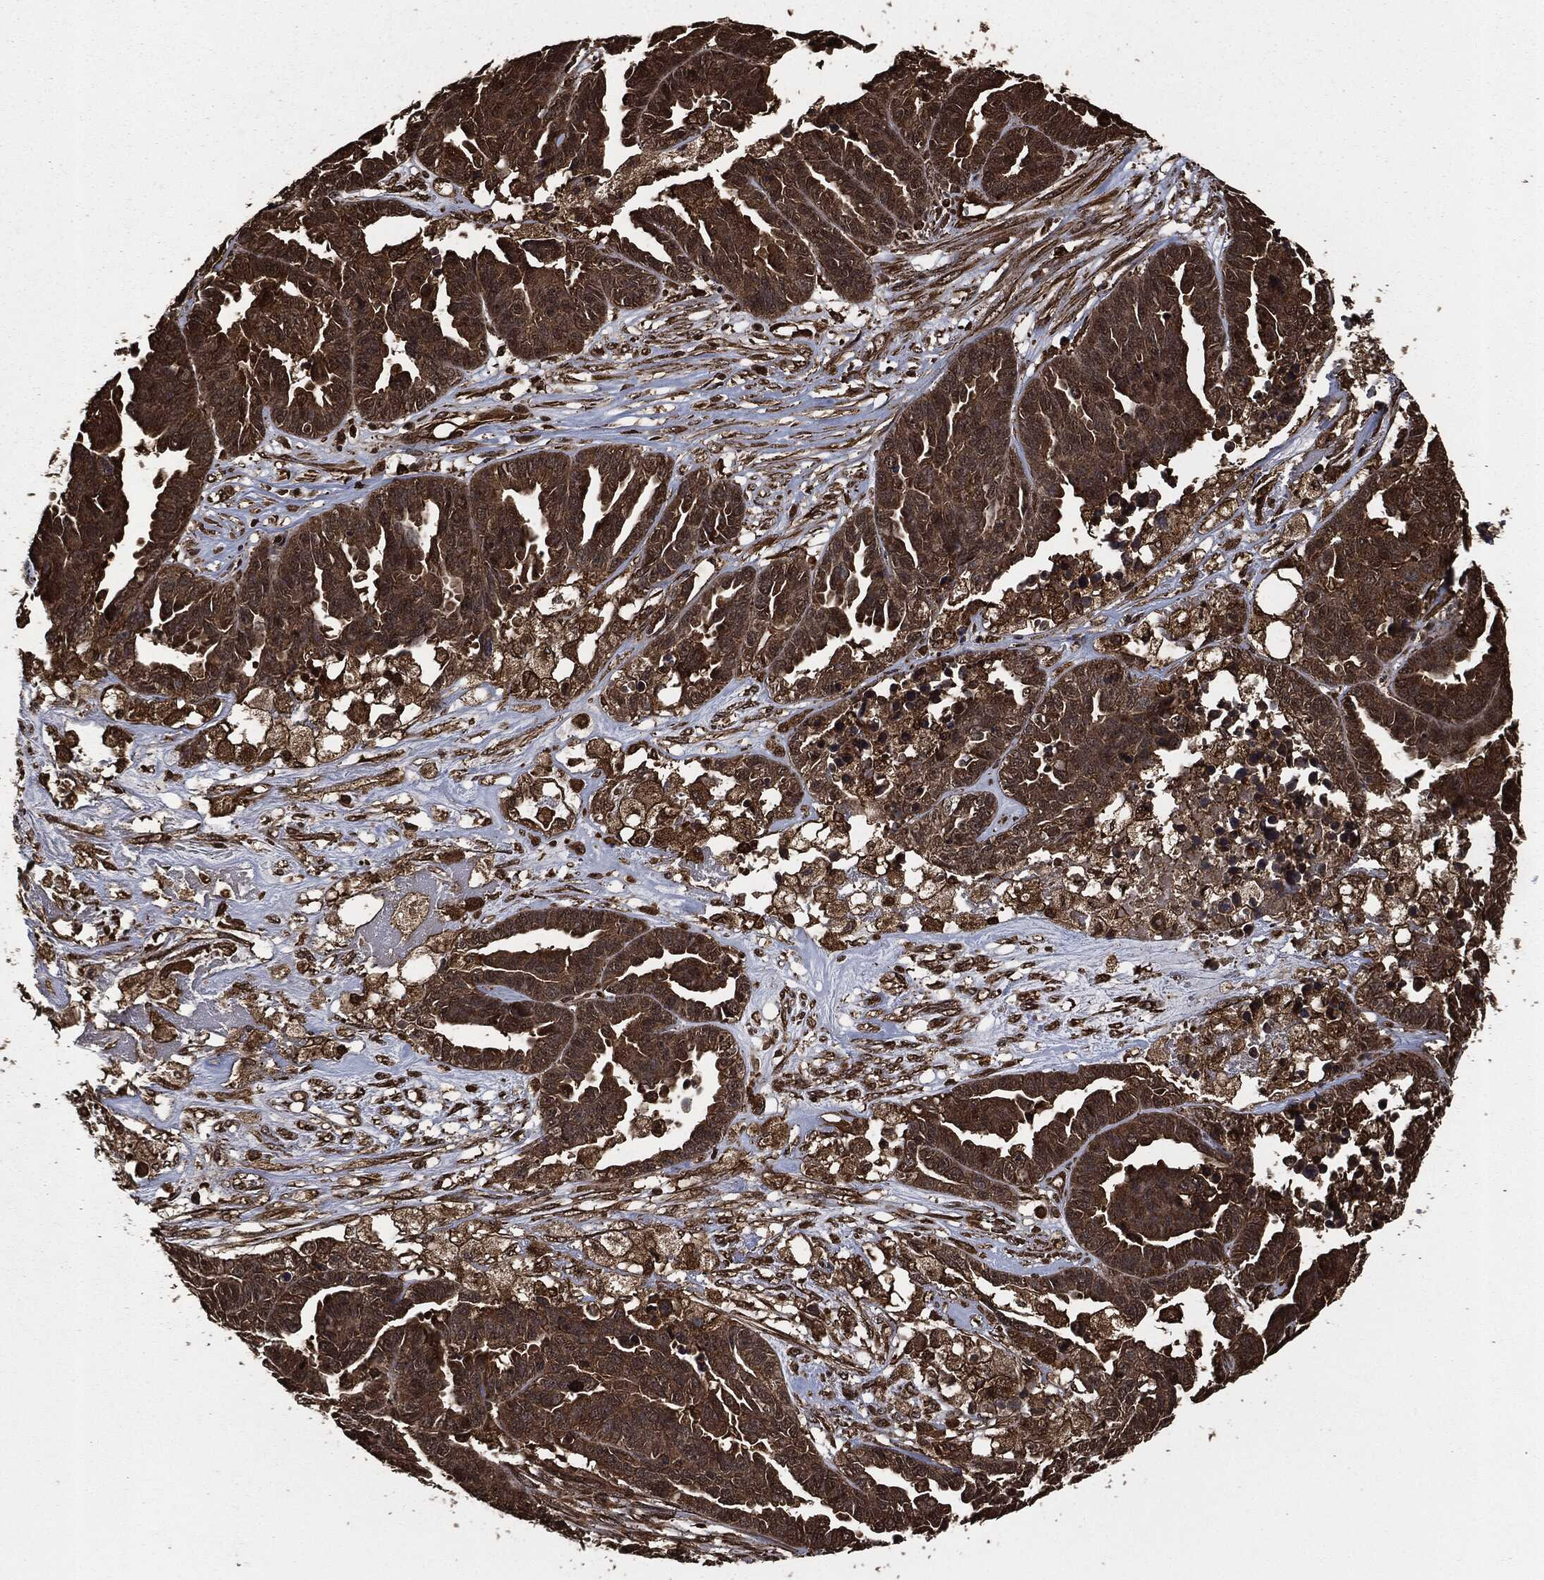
{"staining": {"intensity": "strong", "quantity": ">75%", "location": "cytoplasmic/membranous"}, "tissue": "ovarian cancer", "cell_type": "Tumor cells", "image_type": "cancer", "snomed": [{"axis": "morphology", "description": "Cystadenocarcinoma, serous, NOS"}, {"axis": "topography", "description": "Ovary"}], "caption": "Ovarian cancer (serous cystadenocarcinoma) stained with immunohistochemistry (IHC) shows strong cytoplasmic/membranous expression in approximately >75% of tumor cells. The staining was performed using DAB (3,3'-diaminobenzidine), with brown indicating positive protein expression. Nuclei are stained blue with hematoxylin.", "gene": "HRAS", "patient": {"sex": "female", "age": 87}}